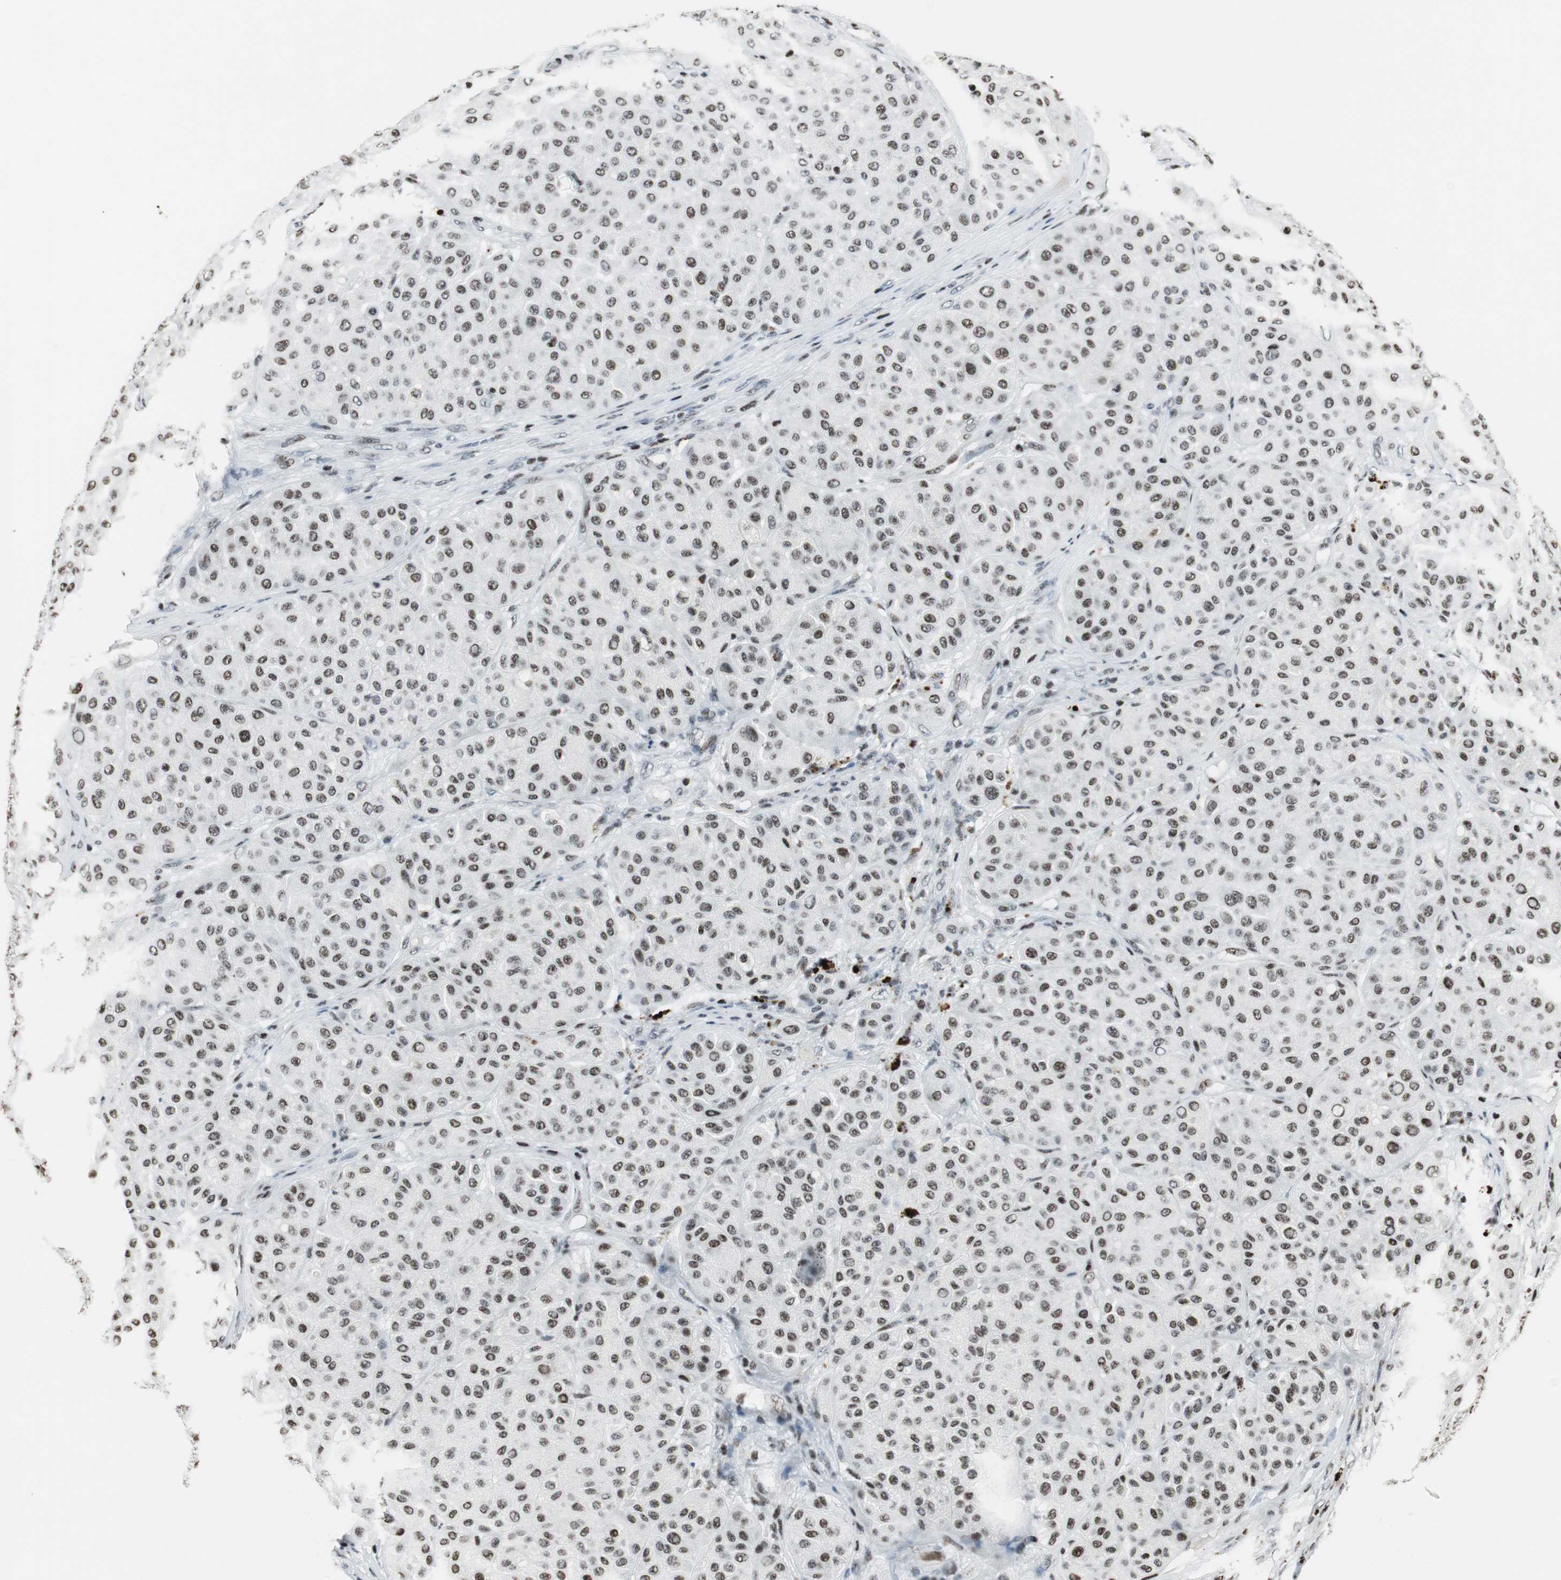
{"staining": {"intensity": "weak", "quantity": ">75%", "location": "nuclear"}, "tissue": "melanoma", "cell_type": "Tumor cells", "image_type": "cancer", "snomed": [{"axis": "morphology", "description": "Normal tissue, NOS"}, {"axis": "morphology", "description": "Malignant melanoma, Metastatic site"}, {"axis": "topography", "description": "Skin"}], "caption": "Human melanoma stained with a protein marker reveals weak staining in tumor cells.", "gene": "RBBP4", "patient": {"sex": "male", "age": 41}}